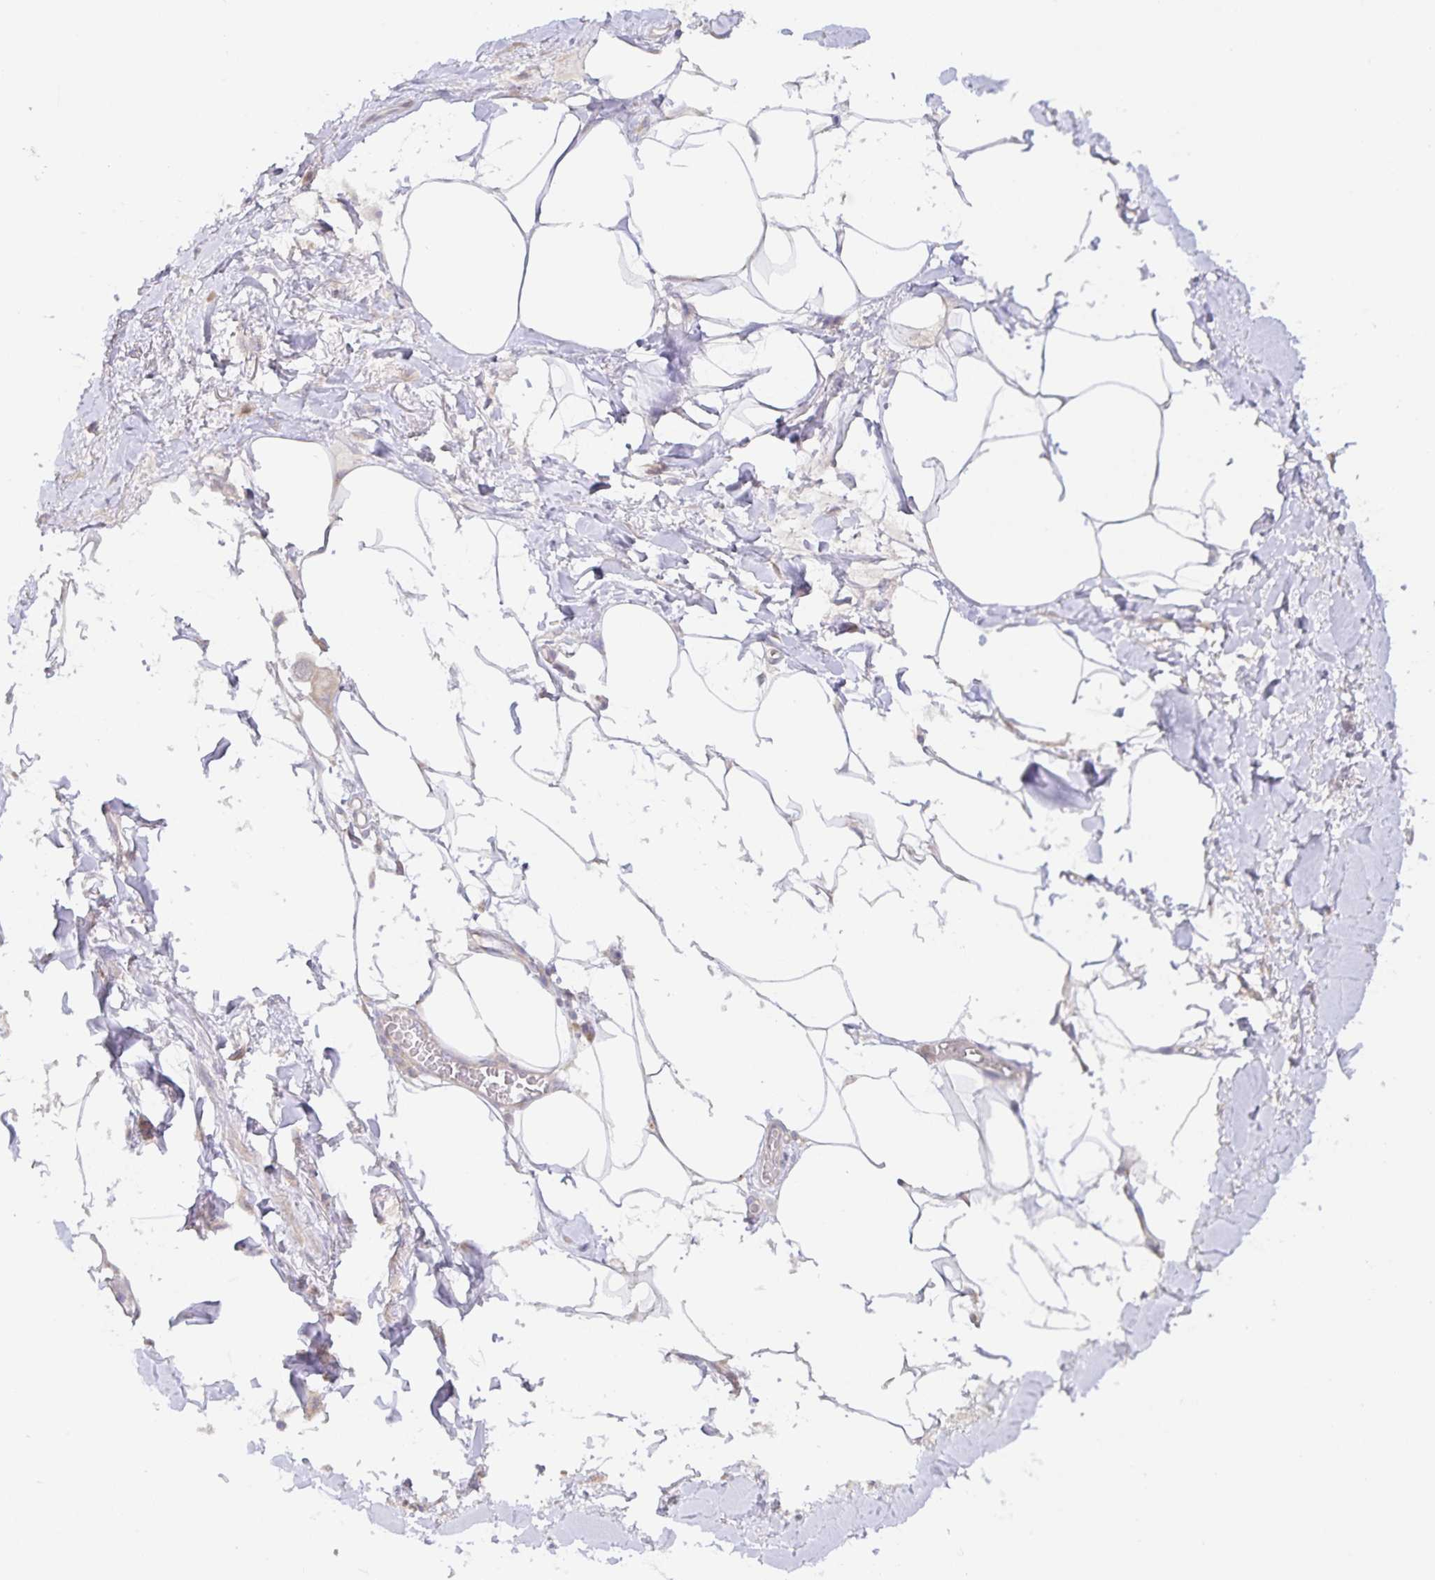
{"staining": {"intensity": "negative", "quantity": "none", "location": "none"}, "tissue": "adipose tissue", "cell_type": "Adipocytes", "image_type": "normal", "snomed": [{"axis": "morphology", "description": "Normal tissue, NOS"}, {"axis": "topography", "description": "Vagina"}, {"axis": "topography", "description": "Peripheral nerve tissue"}], "caption": "High power microscopy histopathology image of an IHC photomicrograph of normal adipose tissue, revealing no significant positivity in adipocytes.", "gene": "ZDHHC11B", "patient": {"sex": "female", "age": 71}}